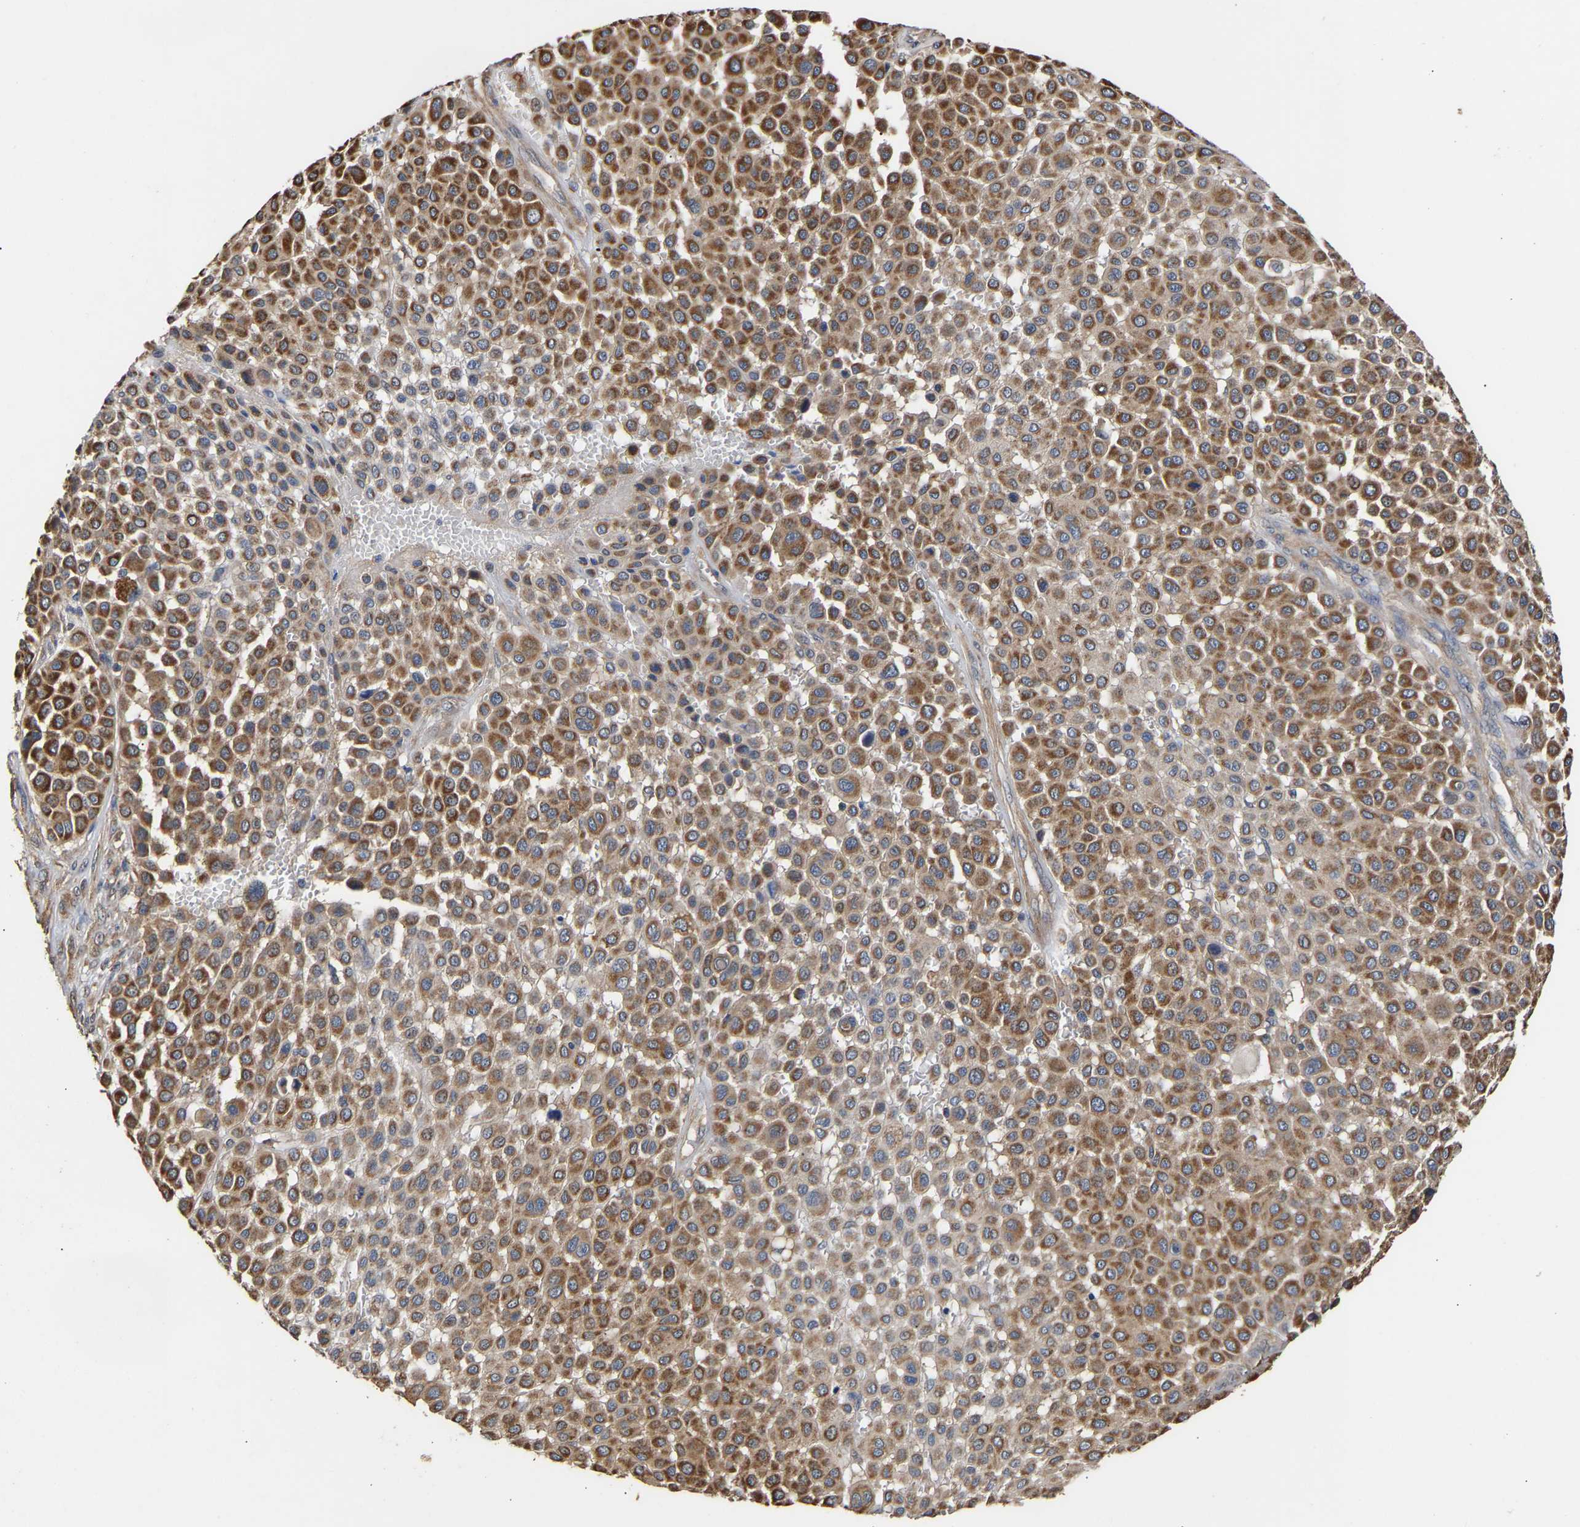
{"staining": {"intensity": "strong", "quantity": ">75%", "location": "cytoplasmic/membranous"}, "tissue": "melanoma", "cell_type": "Tumor cells", "image_type": "cancer", "snomed": [{"axis": "morphology", "description": "Malignant melanoma, Metastatic site"}, {"axis": "topography", "description": "Soft tissue"}], "caption": "Brown immunohistochemical staining in human malignant melanoma (metastatic site) reveals strong cytoplasmic/membranous staining in about >75% of tumor cells. The staining is performed using DAB brown chromogen to label protein expression. The nuclei are counter-stained blue using hematoxylin.", "gene": "ZNF26", "patient": {"sex": "male", "age": 41}}